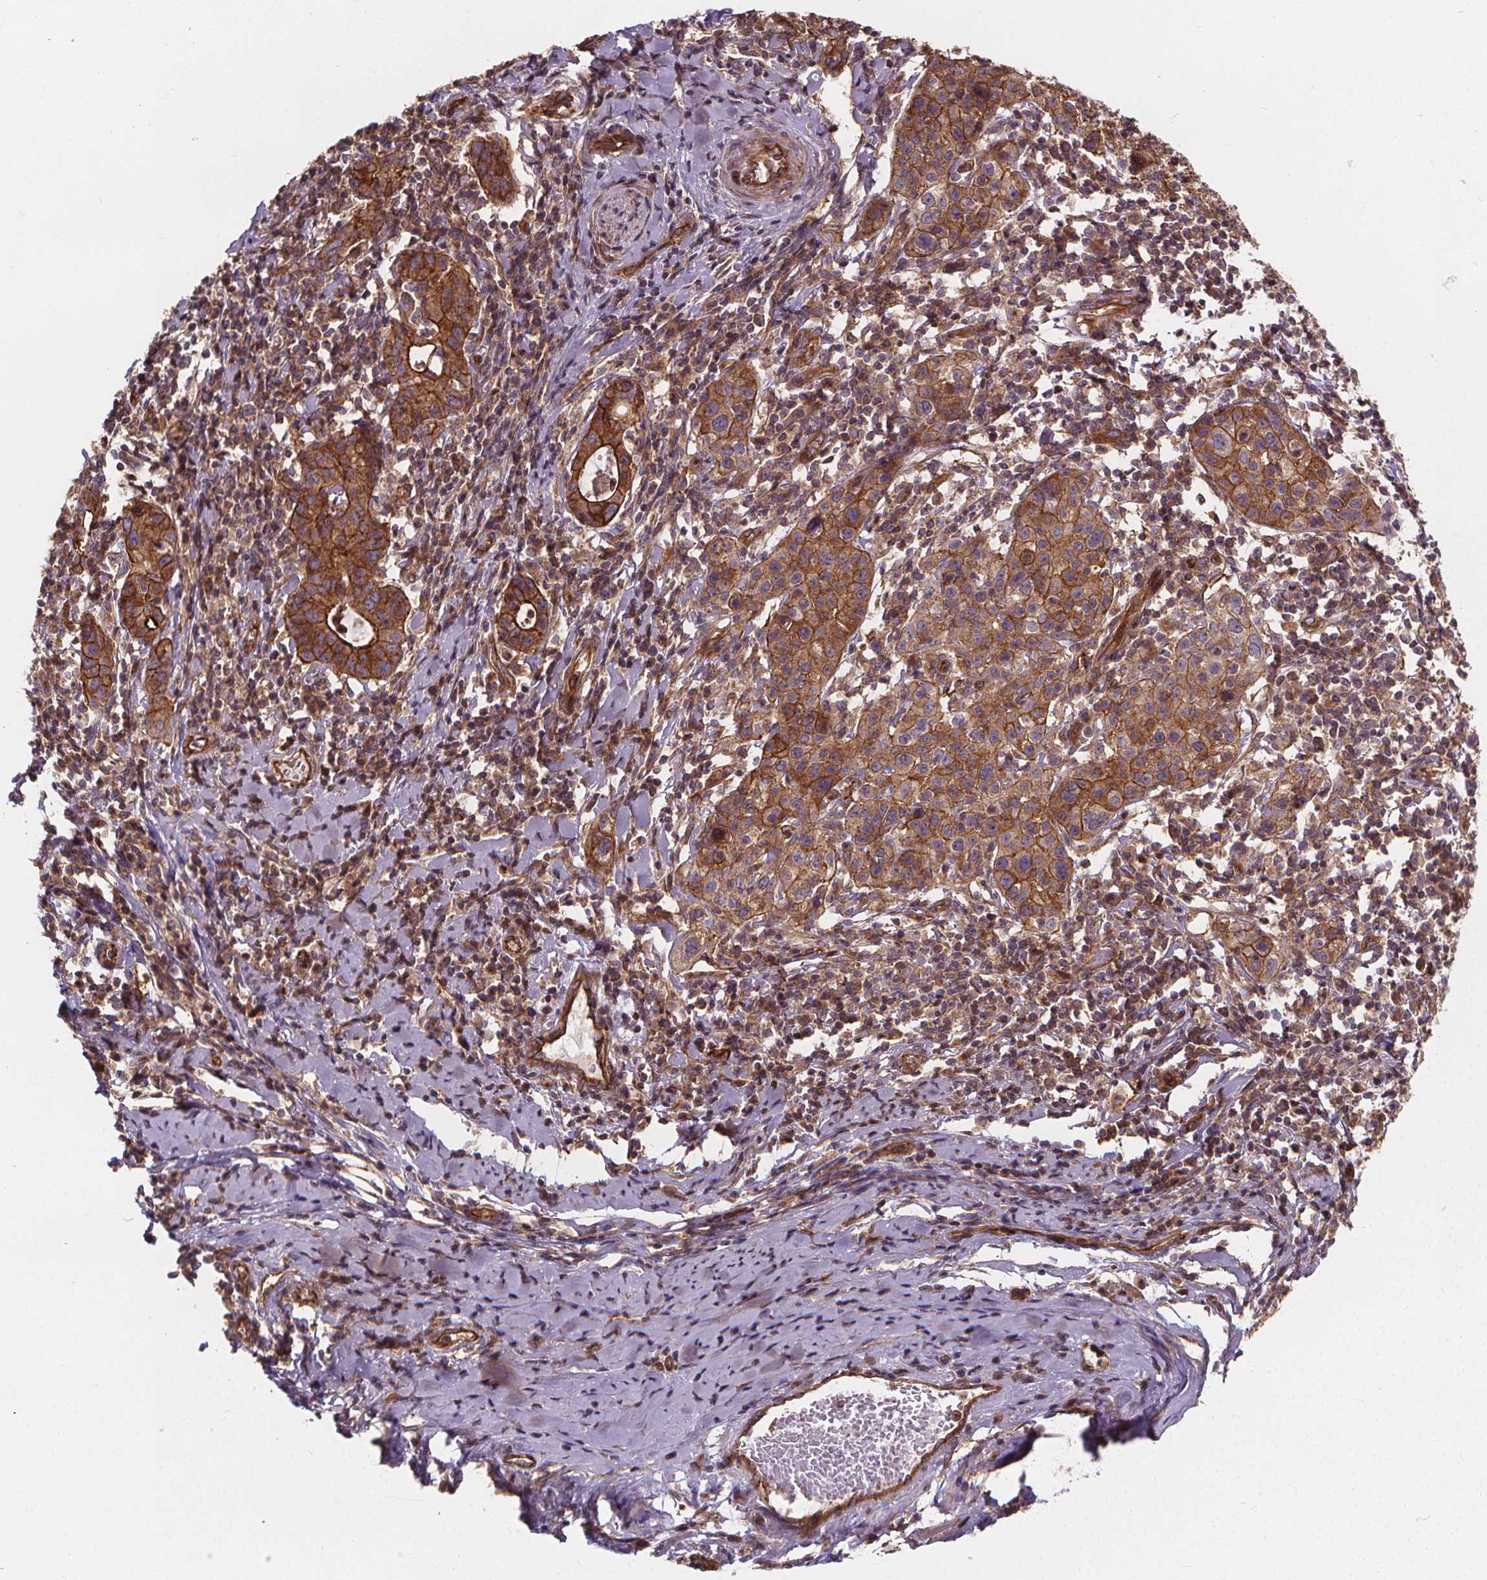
{"staining": {"intensity": "strong", "quantity": ">75%", "location": "cytoplasmic/membranous"}, "tissue": "cervical cancer", "cell_type": "Tumor cells", "image_type": "cancer", "snomed": [{"axis": "morphology", "description": "Normal tissue, NOS"}, {"axis": "morphology", "description": "Adenocarcinoma, NOS"}, {"axis": "topography", "description": "Cervix"}], "caption": "A brown stain highlights strong cytoplasmic/membranous staining of a protein in adenocarcinoma (cervical) tumor cells.", "gene": "CLINT1", "patient": {"sex": "female", "age": 44}}